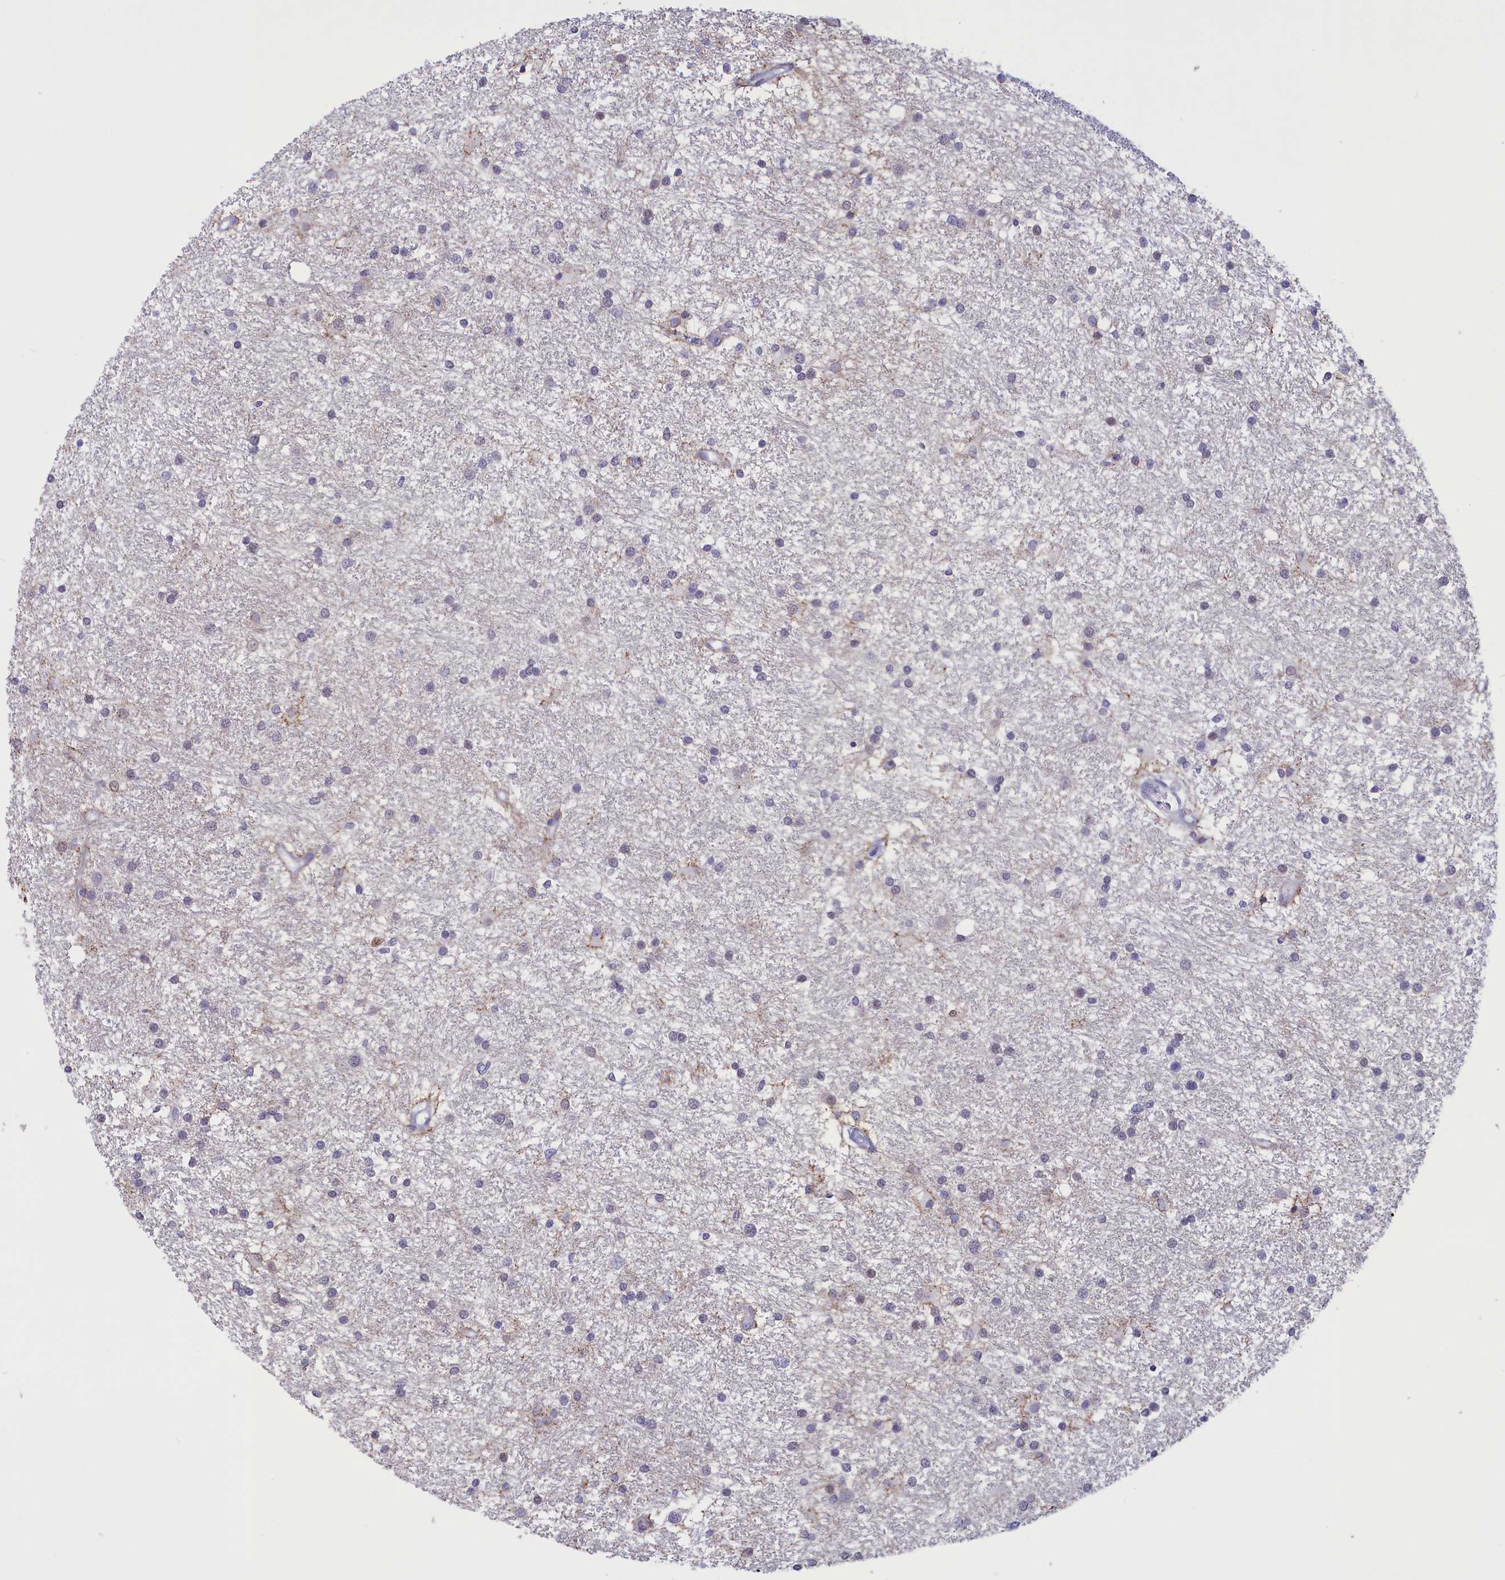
{"staining": {"intensity": "negative", "quantity": "none", "location": "none"}, "tissue": "glioma", "cell_type": "Tumor cells", "image_type": "cancer", "snomed": [{"axis": "morphology", "description": "Glioma, malignant, High grade"}, {"axis": "topography", "description": "Brain"}], "caption": "Photomicrograph shows no protein positivity in tumor cells of malignant glioma (high-grade) tissue. (Immunohistochemistry (ihc), brightfield microscopy, high magnification).", "gene": "ELOA2", "patient": {"sex": "male", "age": 77}}